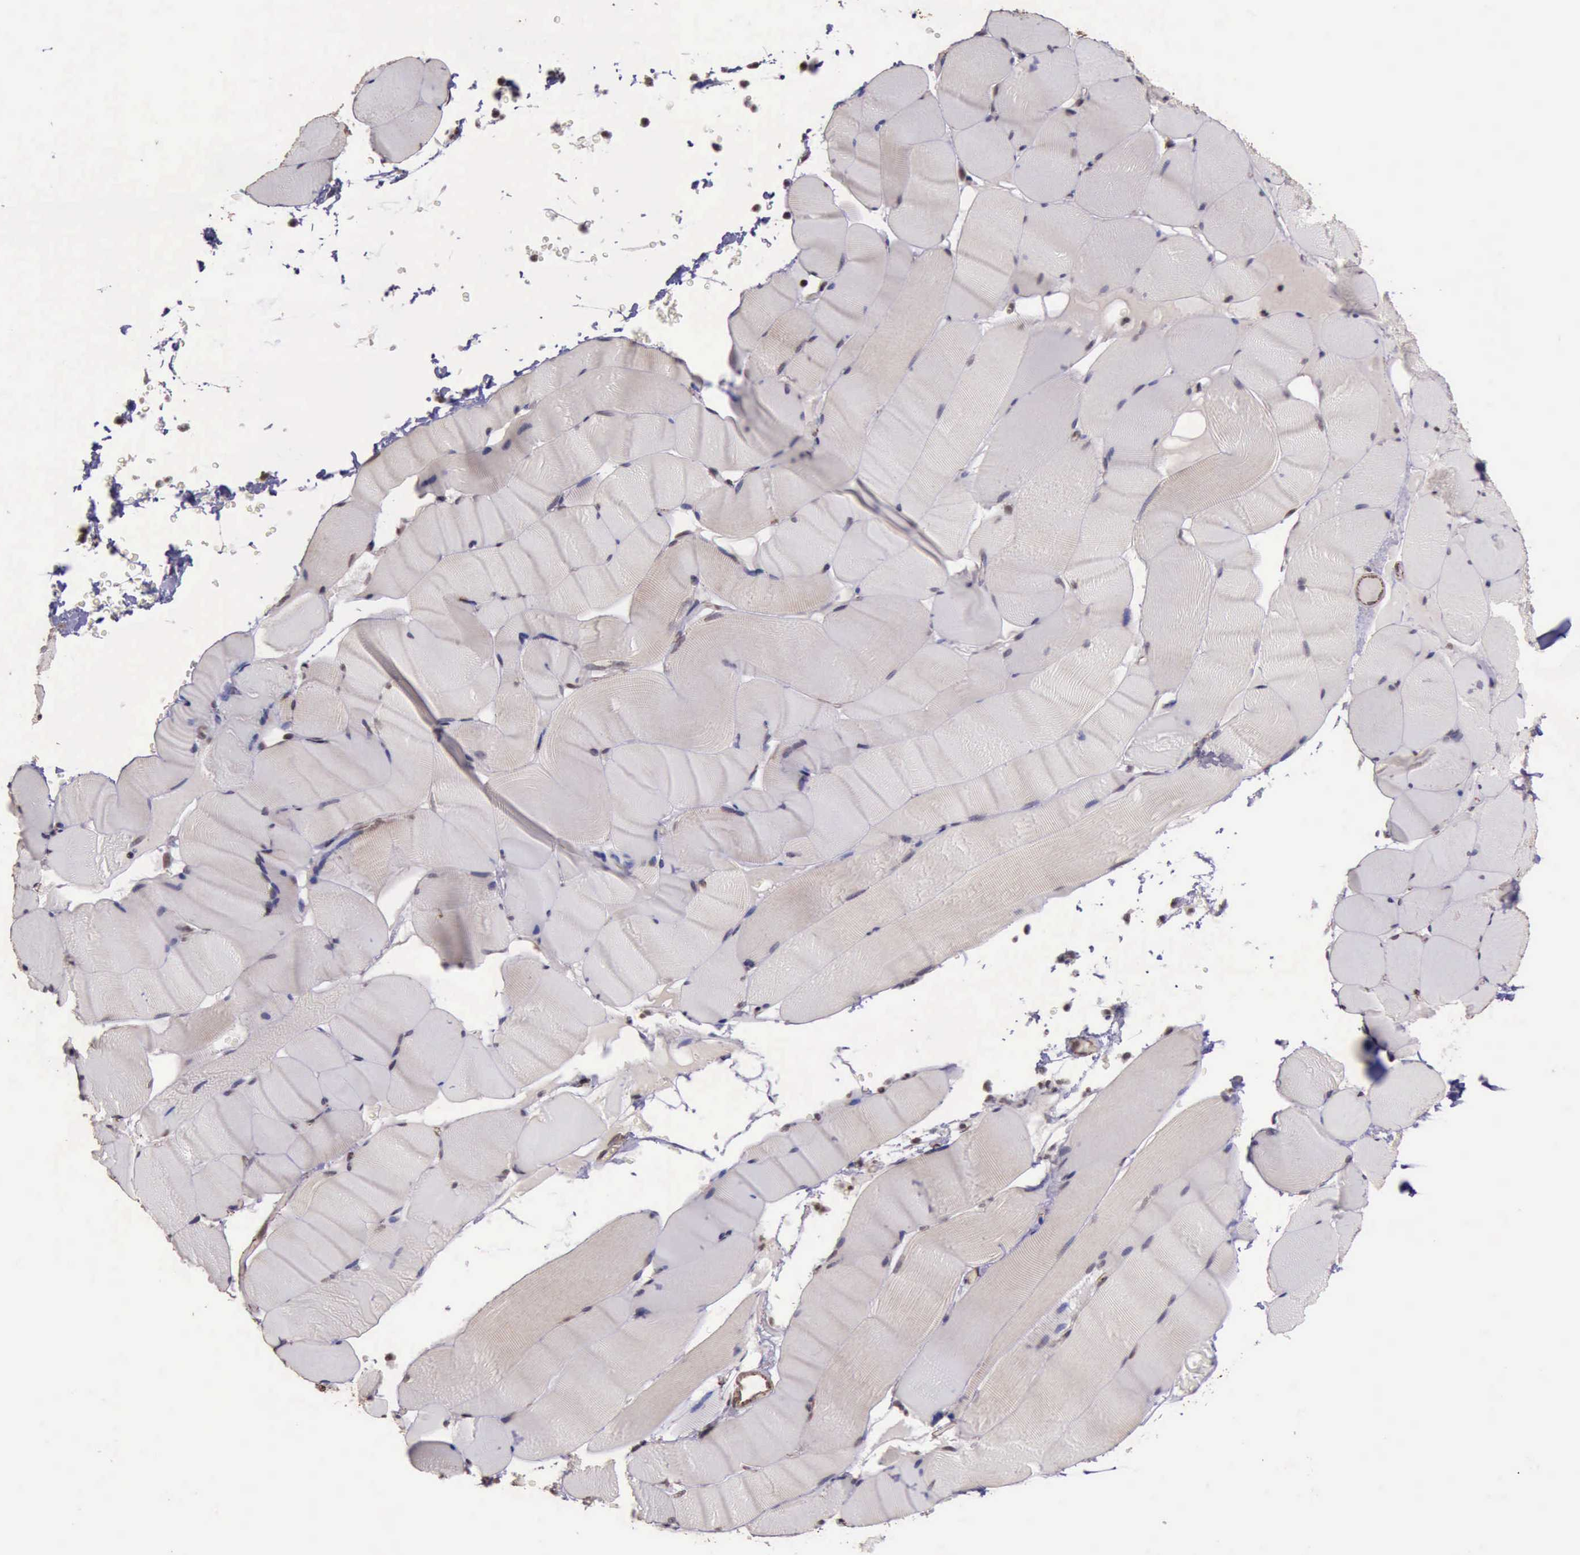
{"staining": {"intensity": "negative", "quantity": "none", "location": "none"}, "tissue": "skeletal muscle", "cell_type": "Myocytes", "image_type": "normal", "snomed": [{"axis": "morphology", "description": "Normal tissue, NOS"}, {"axis": "topography", "description": "Skeletal muscle"}], "caption": "DAB (3,3'-diaminobenzidine) immunohistochemical staining of normal skeletal muscle shows no significant expression in myocytes.", "gene": "CTNNB1", "patient": {"sex": "male", "age": 62}}